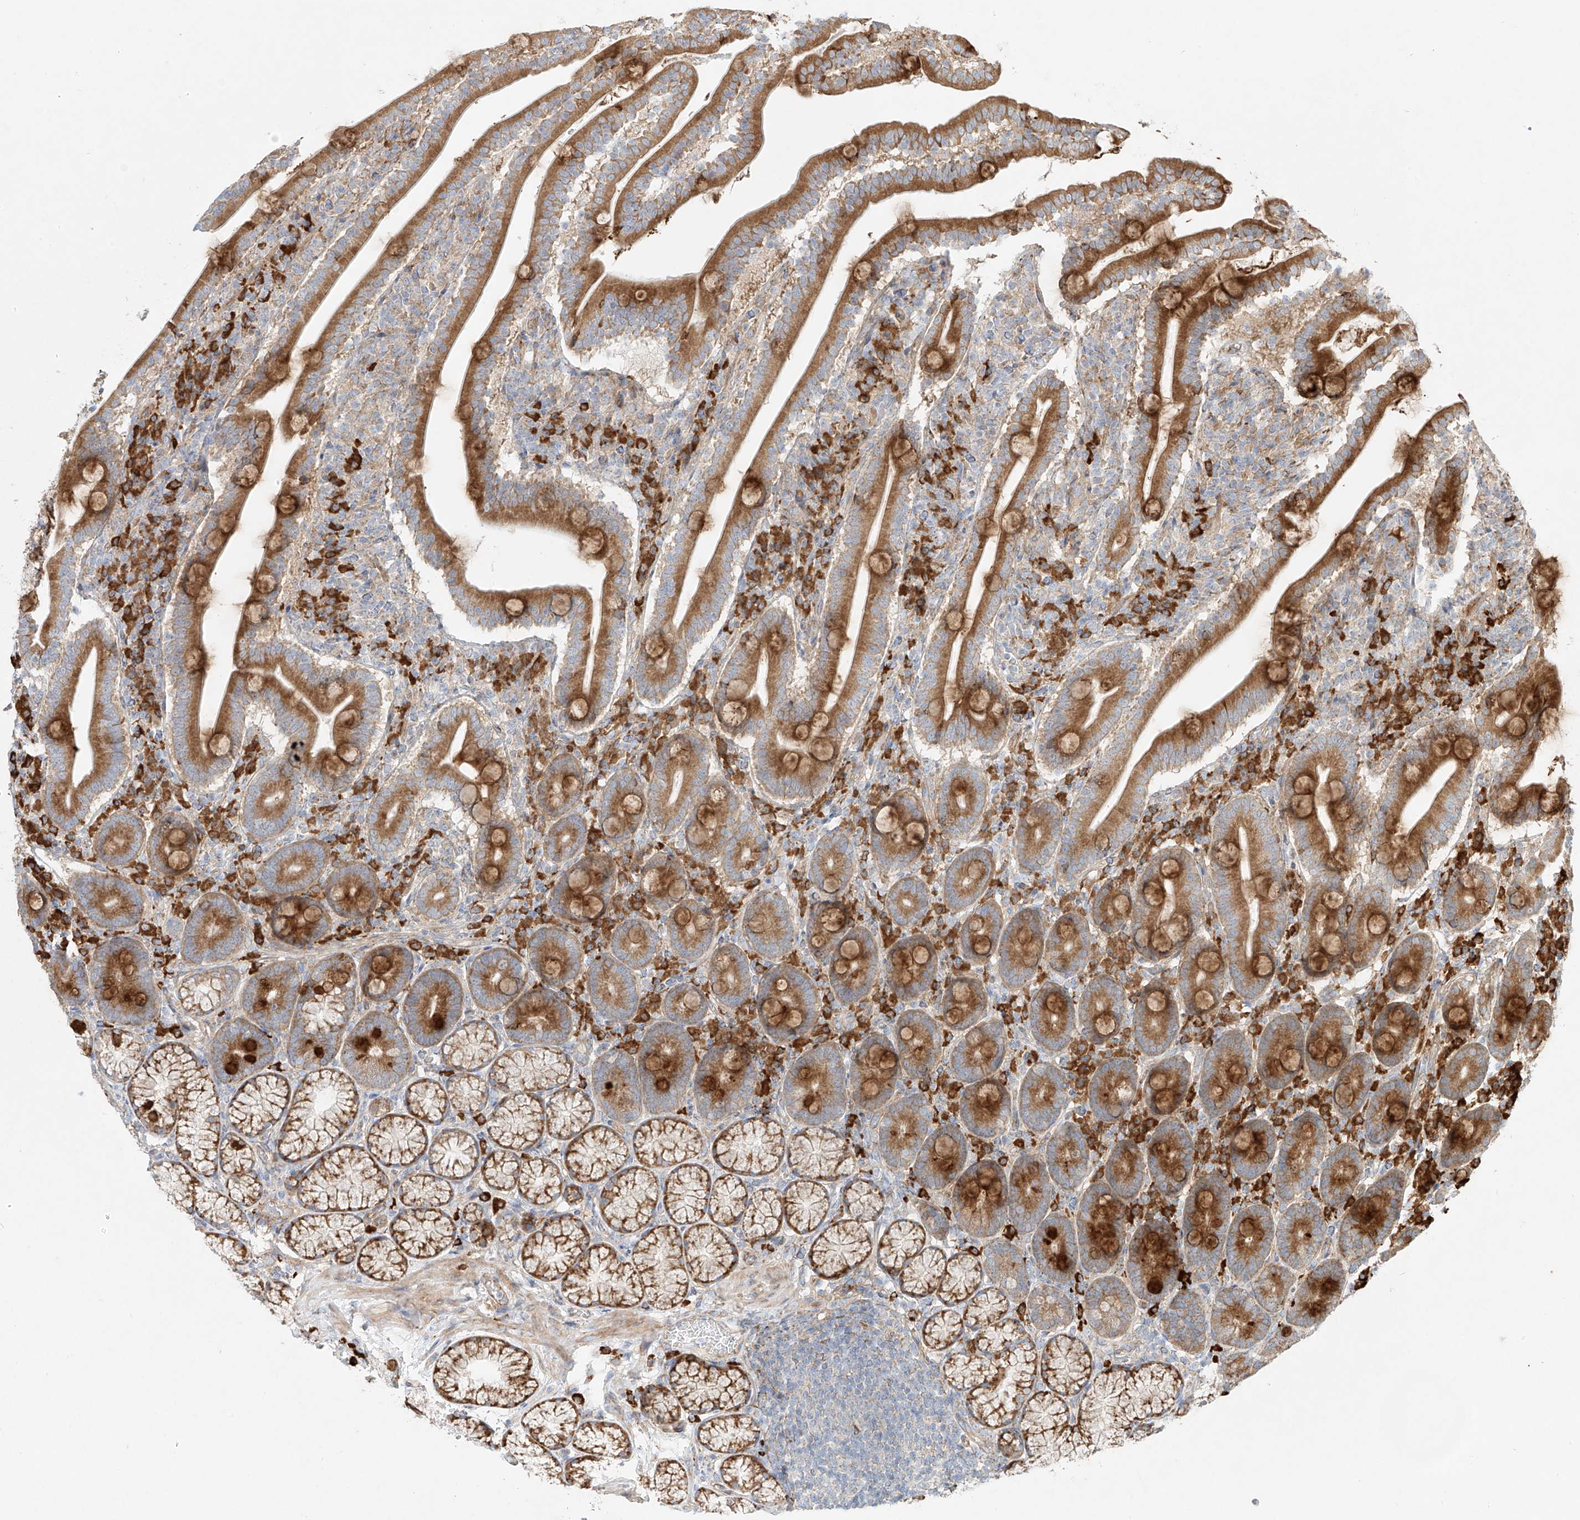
{"staining": {"intensity": "moderate", "quantity": ">75%", "location": "cytoplasmic/membranous"}, "tissue": "duodenum", "cell_type": "Glandular cells", "image_type": "normal", "snomed": [{"axis": "morphology", "description": "Normal tissue, NOS"}, {"axis": "topography", "description": "Duodenum"}], "caption": "A high-resolution histopathology image shows immunohistochemistry (IHC) staining of benign duodenum, which demonstrates moderate cytoplasmic/membranous positivity in about >75% of glandular cells.", "gene": "EIPR1", "patient": {"sex": "male", "age": 35}}